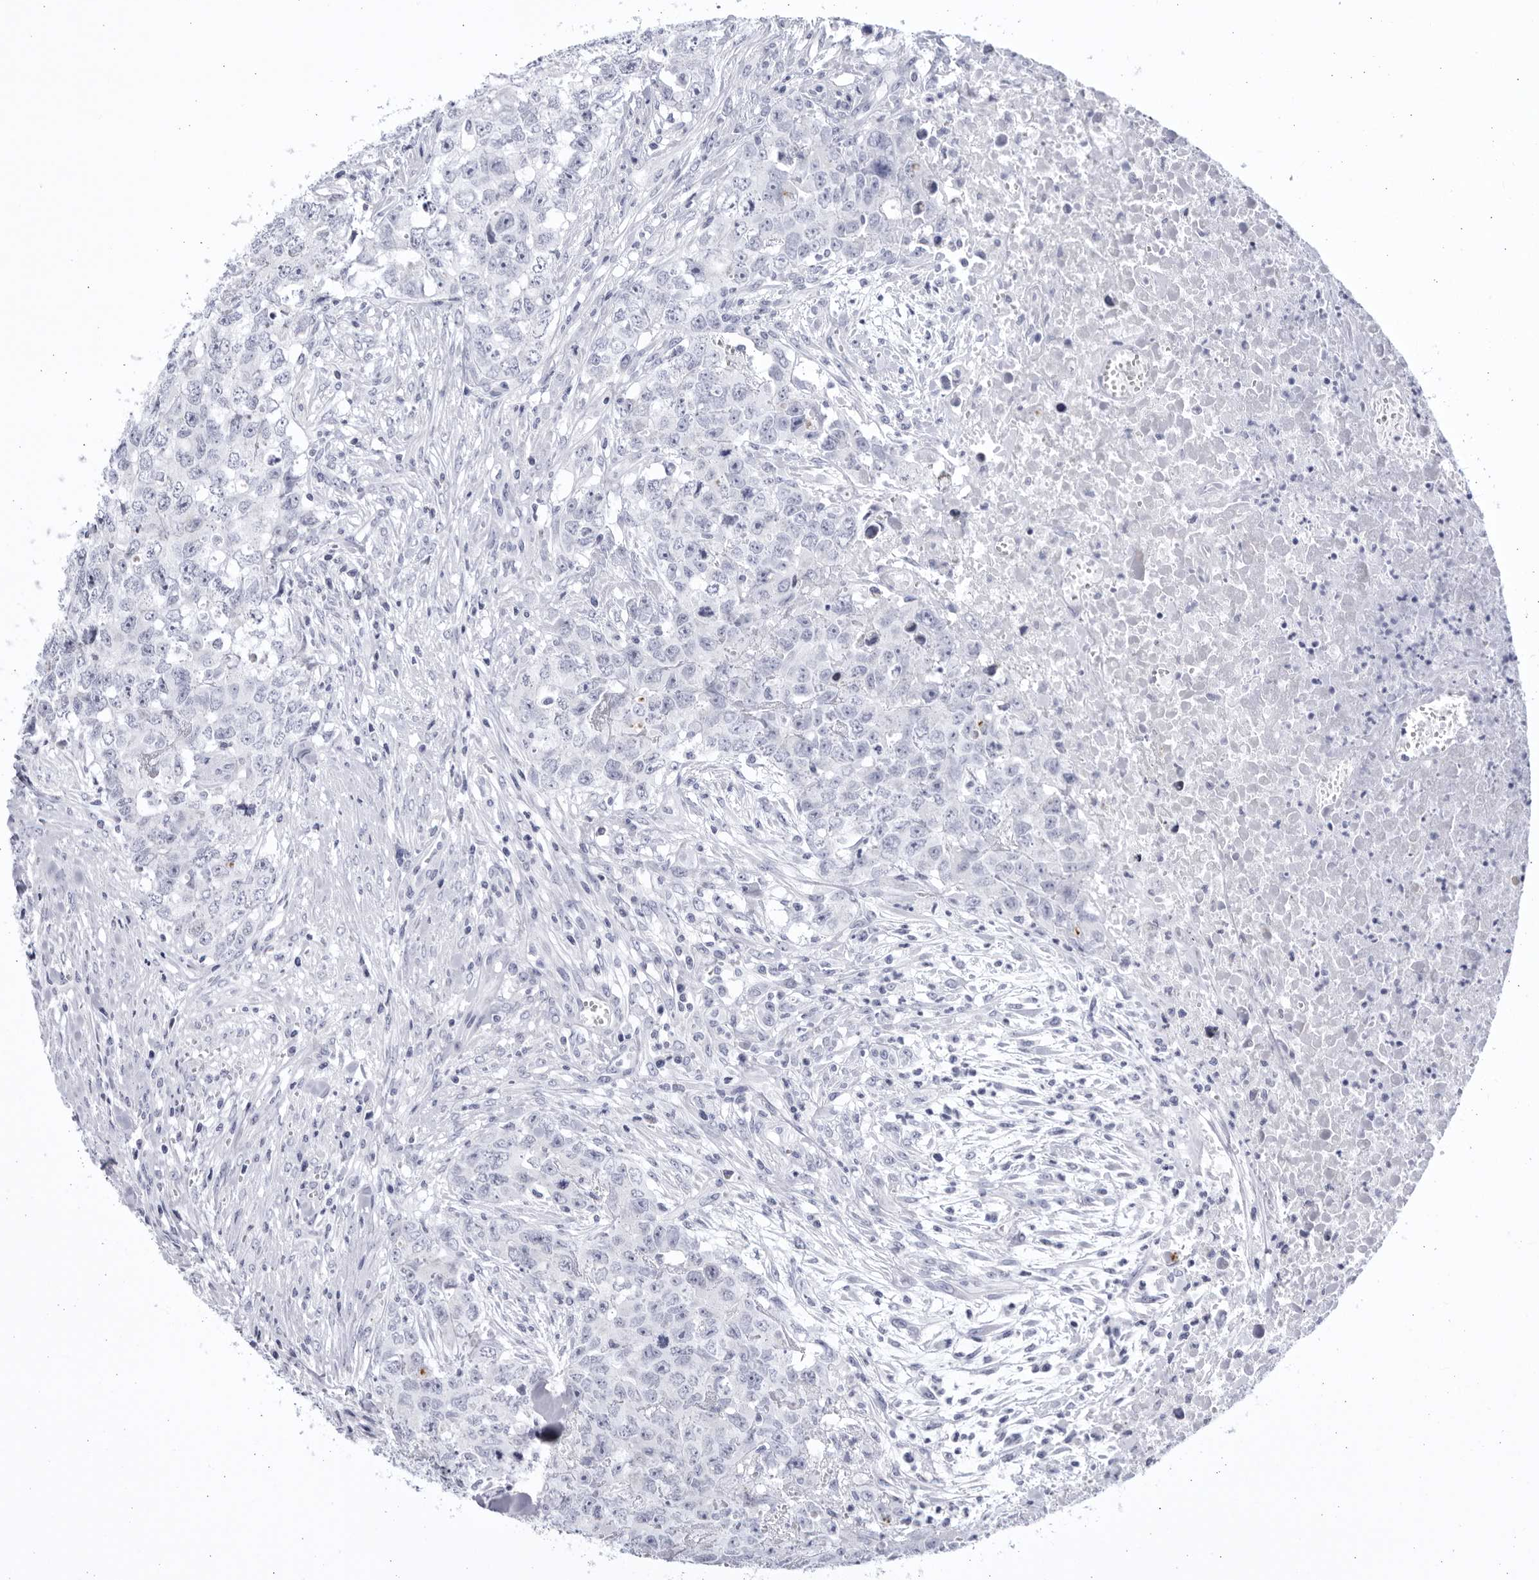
{"staining": {"intensity": "negative", "quantity": "none", "location": "none"}, "tissue": "testis cancer", "cell_type": "Tumor cells", "image_type": "cancer", "snomed": [{"axis": "morphology", "description": "Carcinoma, Embryonal, NOS"}, {"axis": "topography", "description": "Testis"}], "caption": "This is a image of IHC staining of embryonal carcinoma (testis), which shows no staining in tumor cells.", "gene": "CCDC181", "patient": {"sex": "male", "age": 28}}